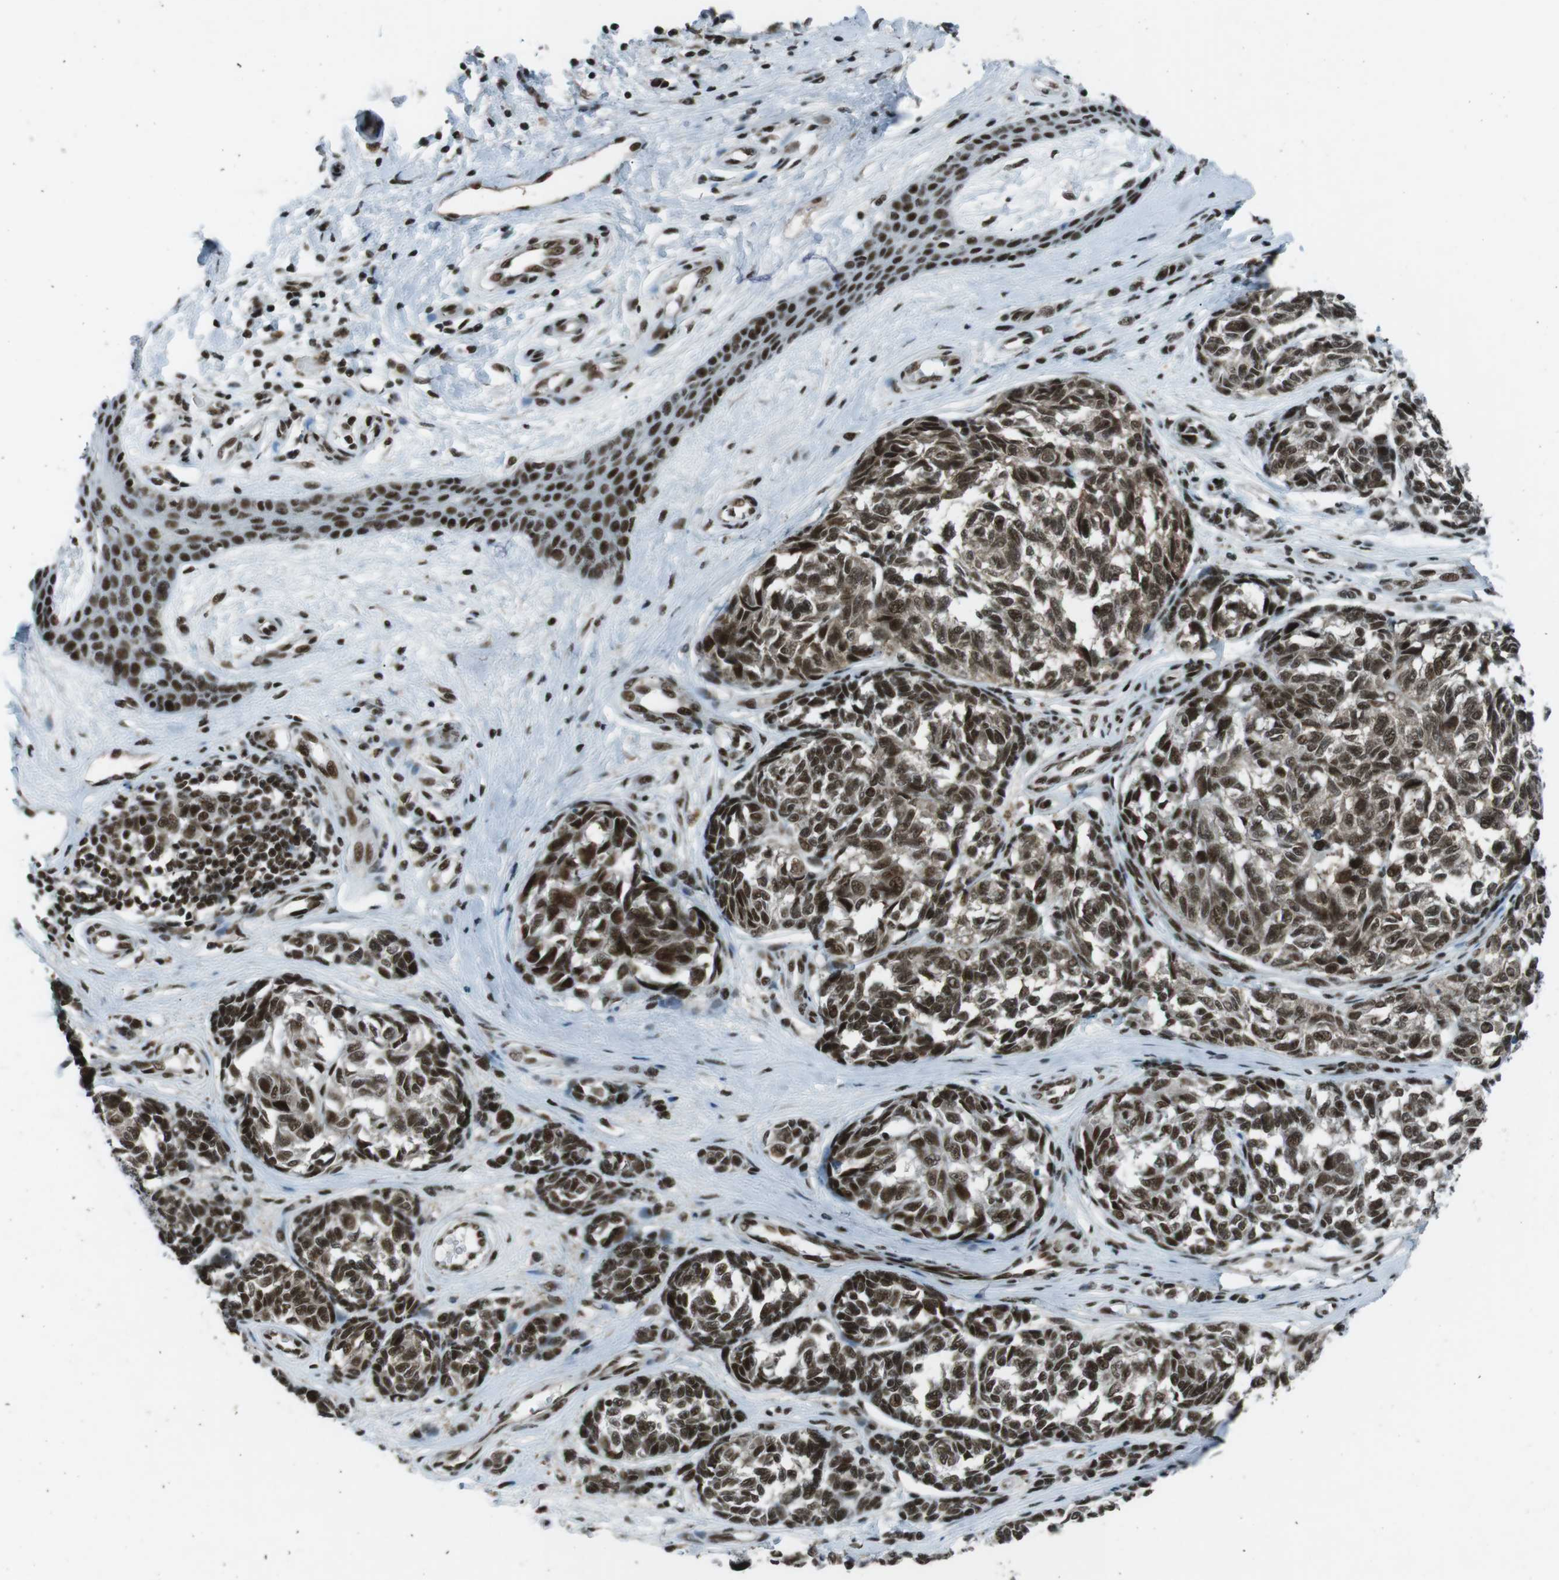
{"staining": {"intensity": "strong", "quantity": ">75%", "location": "nuclear"}, "tissue": "melanoma", "cell_type": "Tumor cells", "image_type": "cancer", "snomed": [{"axis": "morphology", "description": "Malignant melanoma, NOS"}, {"axis": "topography", "description": "Skin"}], "caption": "Immunohistochemistry staining of malignant melanoma, which displays high levels of strong nuclear positivity in about >75% of tumor cells indicating strong nuclear protein staining. The staining was performed using DAB (3,3'-diaminobenzidine) (brown) for protein detection and nuclei were counterstained in hematoxylin (blue).", "gene": "TAF1", "patient": {"sex": "female", "age": 64}}